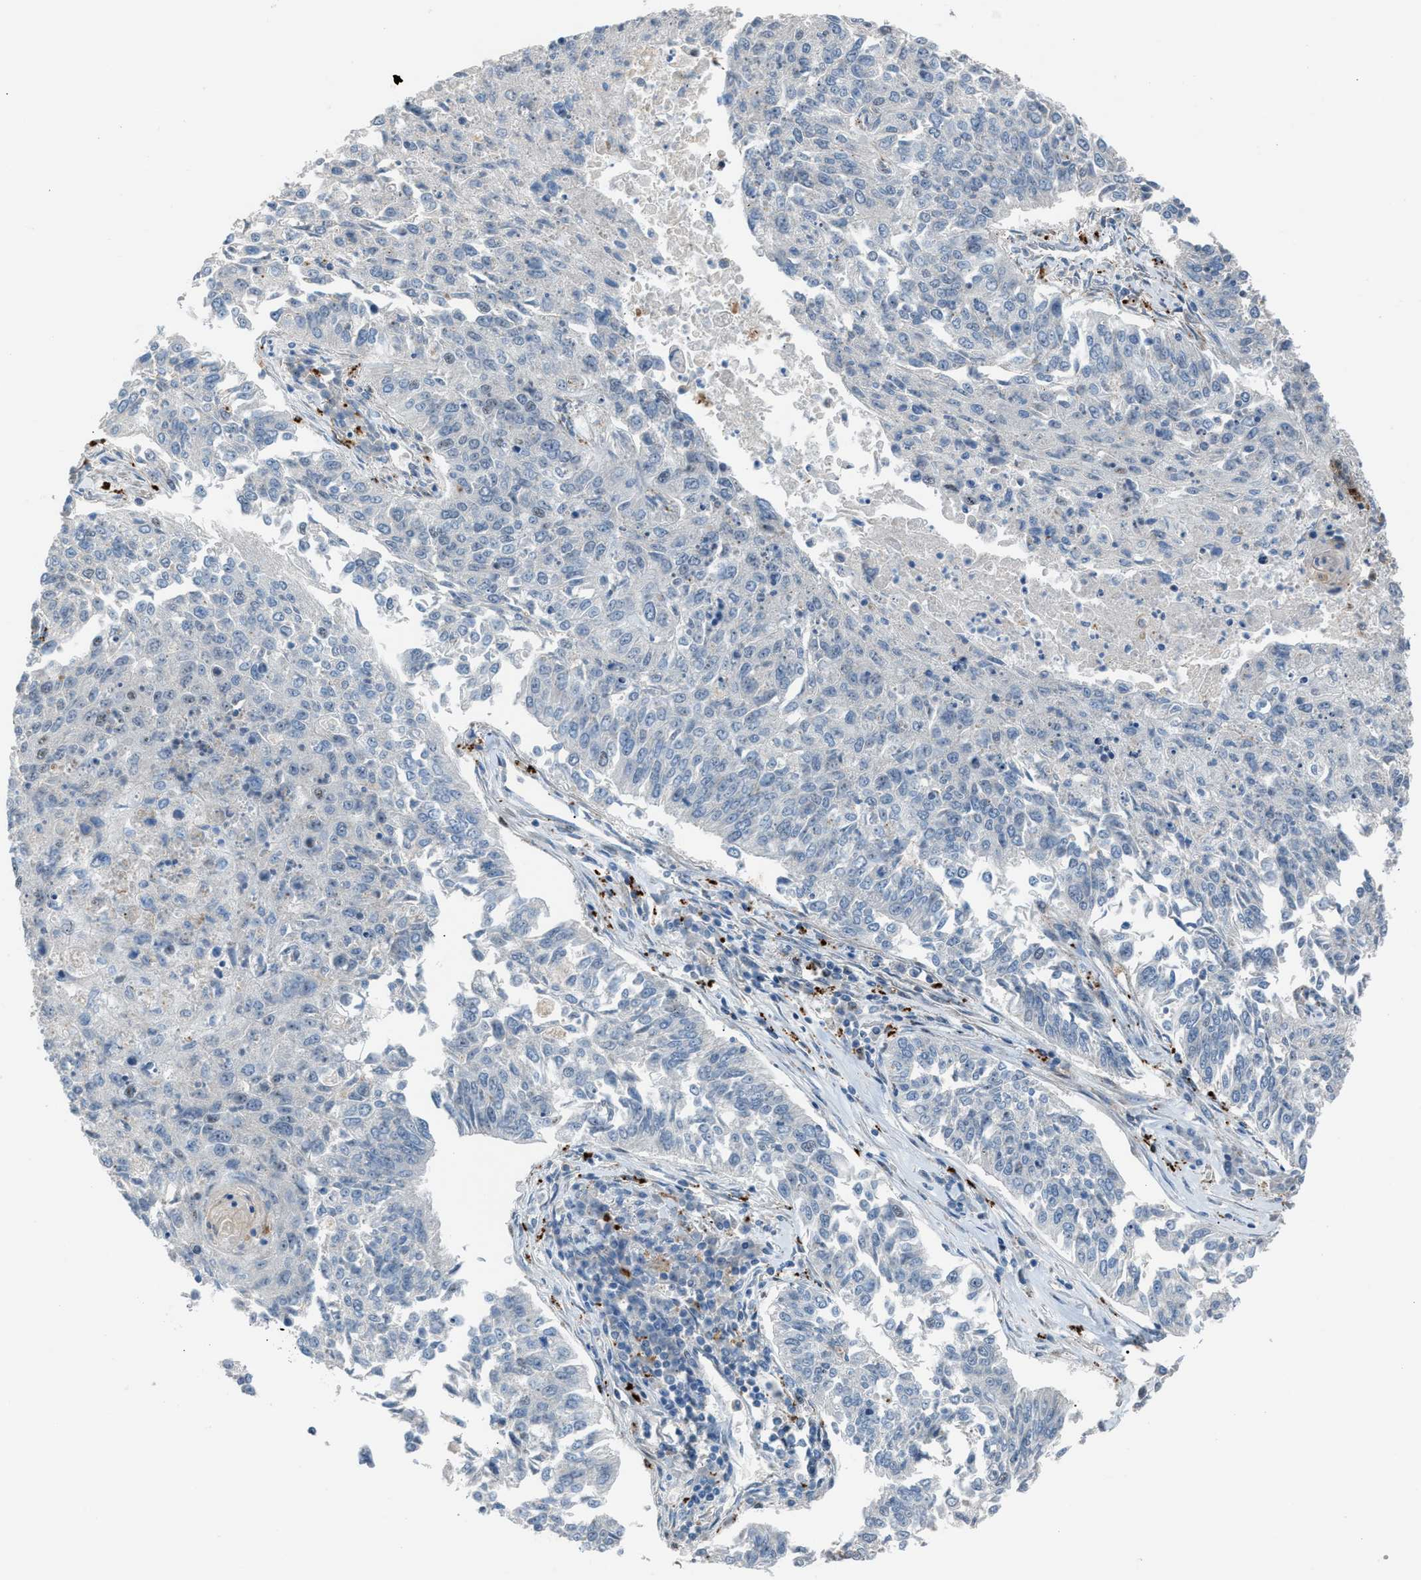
{"staining": {"intensity": "negative", "quantity": "none", "location": "none"}, "tissue": "lung cancer", "cell_type": "Tumor cells", "image_type": "cancer", "snomed": [{"axis": "morphology", "description": "Normal tissue, NOS"}, {"axis": "morphology", "description": "Squamous cell carcinoma, NOS"}, {"axis": "topography", "description": "Cartilage tissue"}, {"axis": "topography", "description": "Bronchus"}, {"axis": "topography", "description": "Lung"}], "caption": "High power microscopy photomicrograph of an IHC micrograph of squamous cell carcinoma (lung), revealing no significant positivity in tumor cells. (DAB (3,3'-diaminobenzidine) immunohistochemistry (IHC) with hematoxylin counter stain).", "gene": "CENPP", "patient": {"sex": "female", "age": 49}}